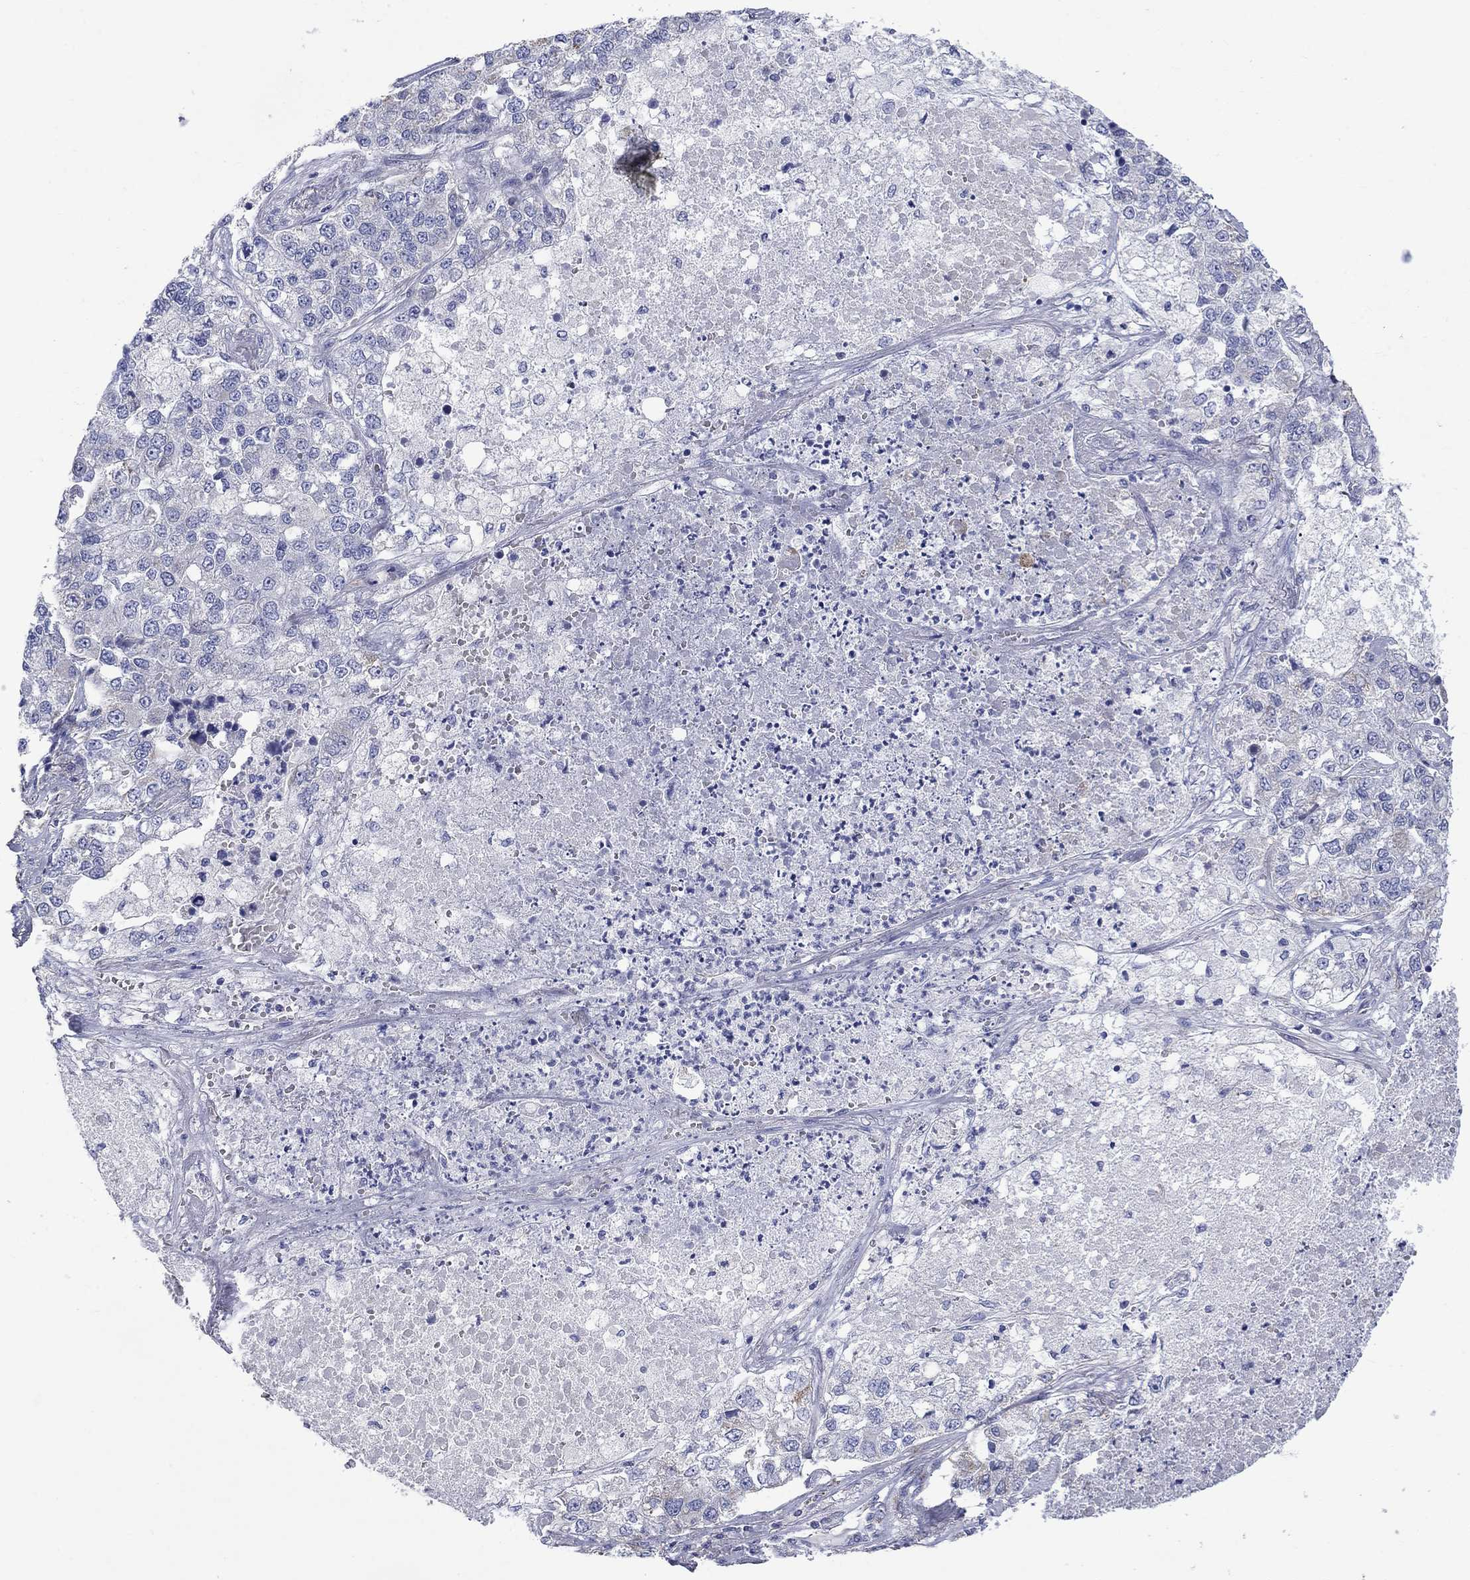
{"staining": {"intensity": "negative", "quantity": "none", "location": "none"}, "tissue": "lung cancer", "cell_type": "Tumor cells", "image_type": "cancer", "snomed": [{"axis": "morphology", "description": "Adenocarcinoma, NOS"}, {"axis": "topography", "description": "Lung"}], "caption": "Tumor cells are negative for brown protein staining in adenocarcinoma (lung).", "gene": "CISD1", "patient": {"sex": "male", "age": 49}}